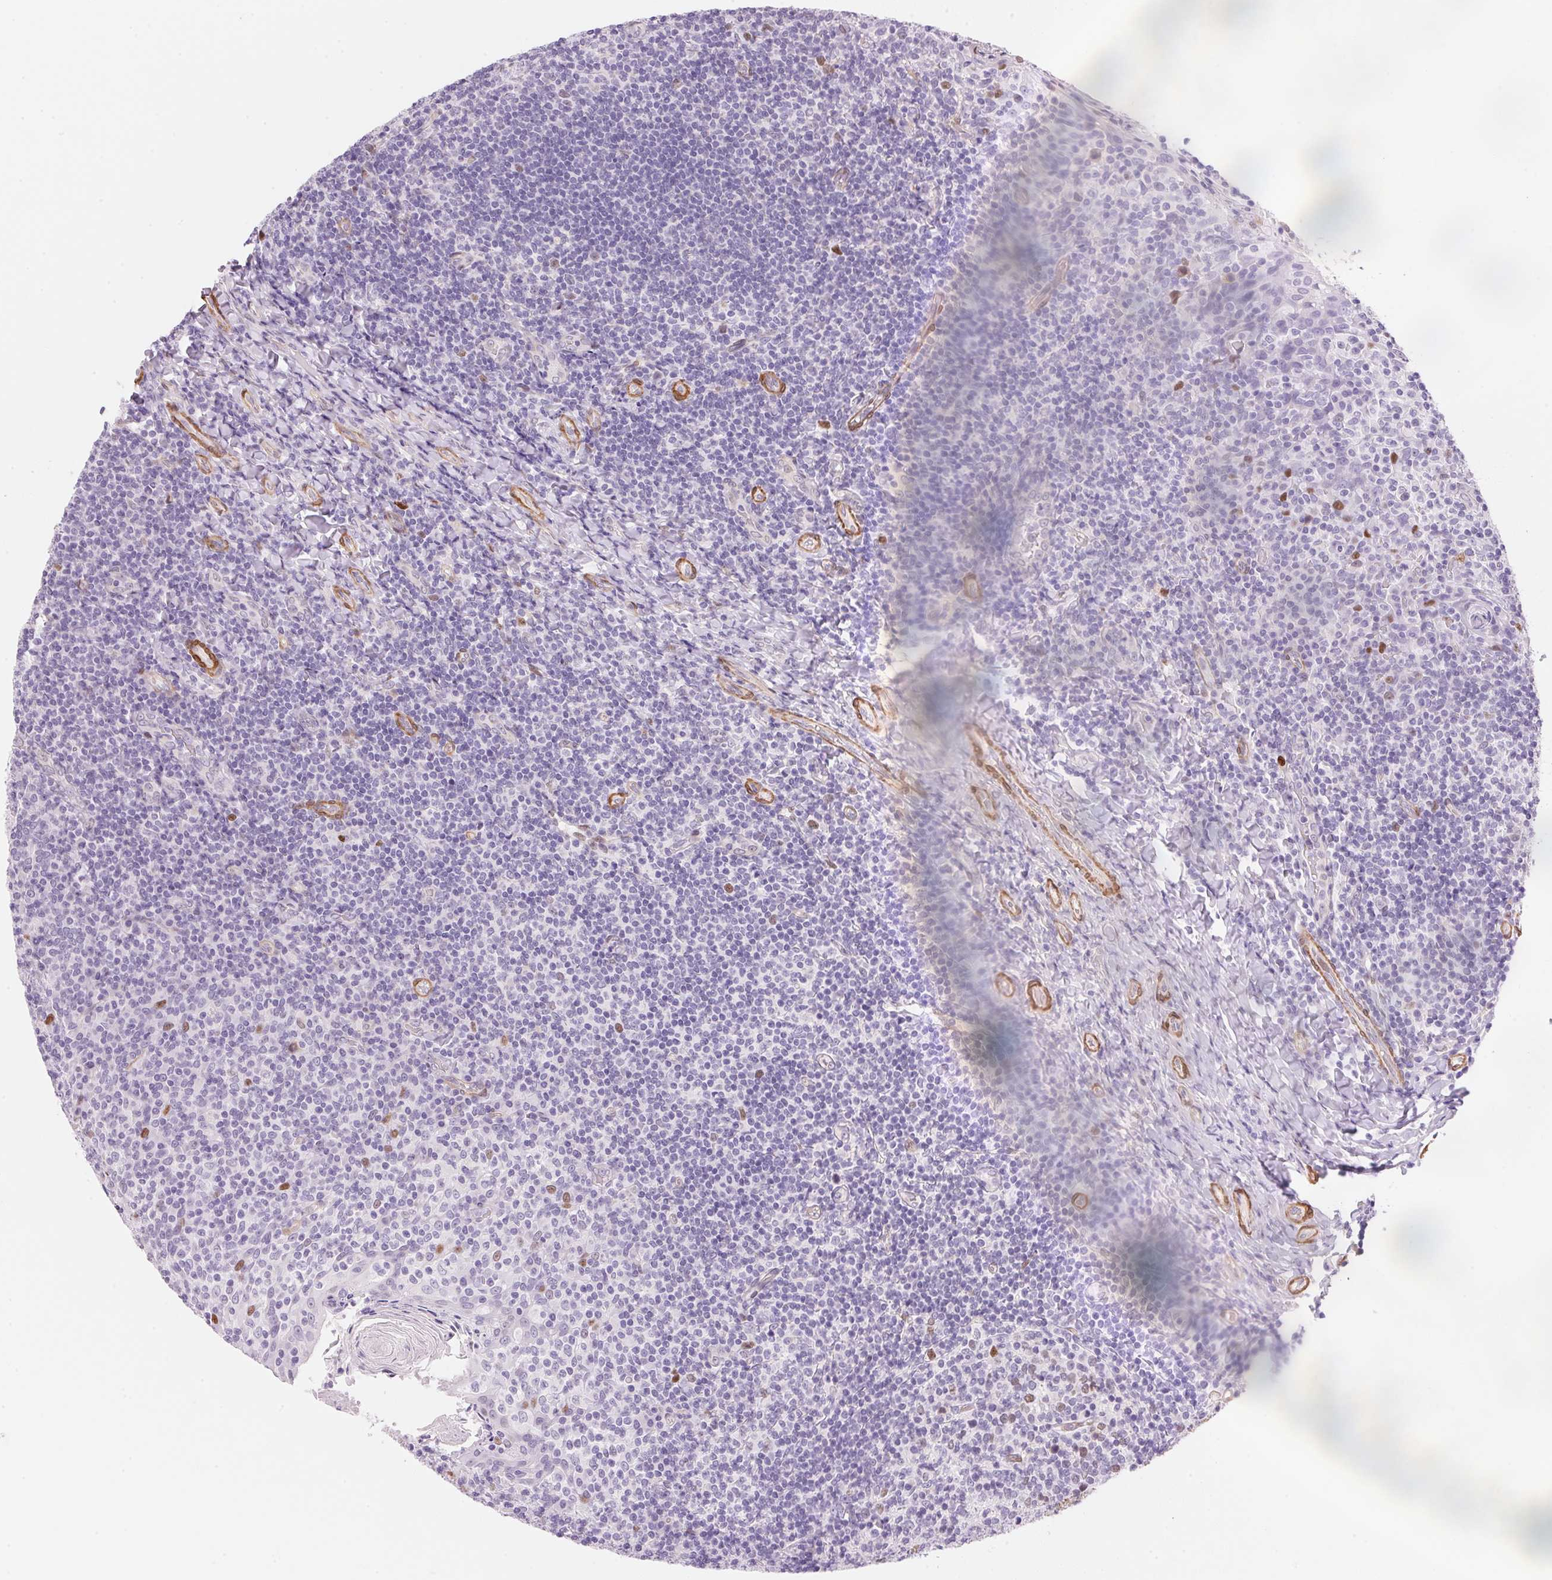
{"staining": {"intensity": "moderate", "quantity": "<25%", "location": "nuclear"}, "tissue": "tonsil", "cell_type": "Germinal center cells", "image_type": "normal", "snomed": [{"axis": "morphology", "description": "Normal tissue, NOS"}, {"axis": "topography", "description": "Tonsil"}], "caption": "This photomicrograph demonstrates immunohistochemistry staining of benign tonsil, with low moderate nuclear staining in about <25% of germinal center cells.", "gene": "SMTN", "patient": {"sex": "female", "age": 10}}